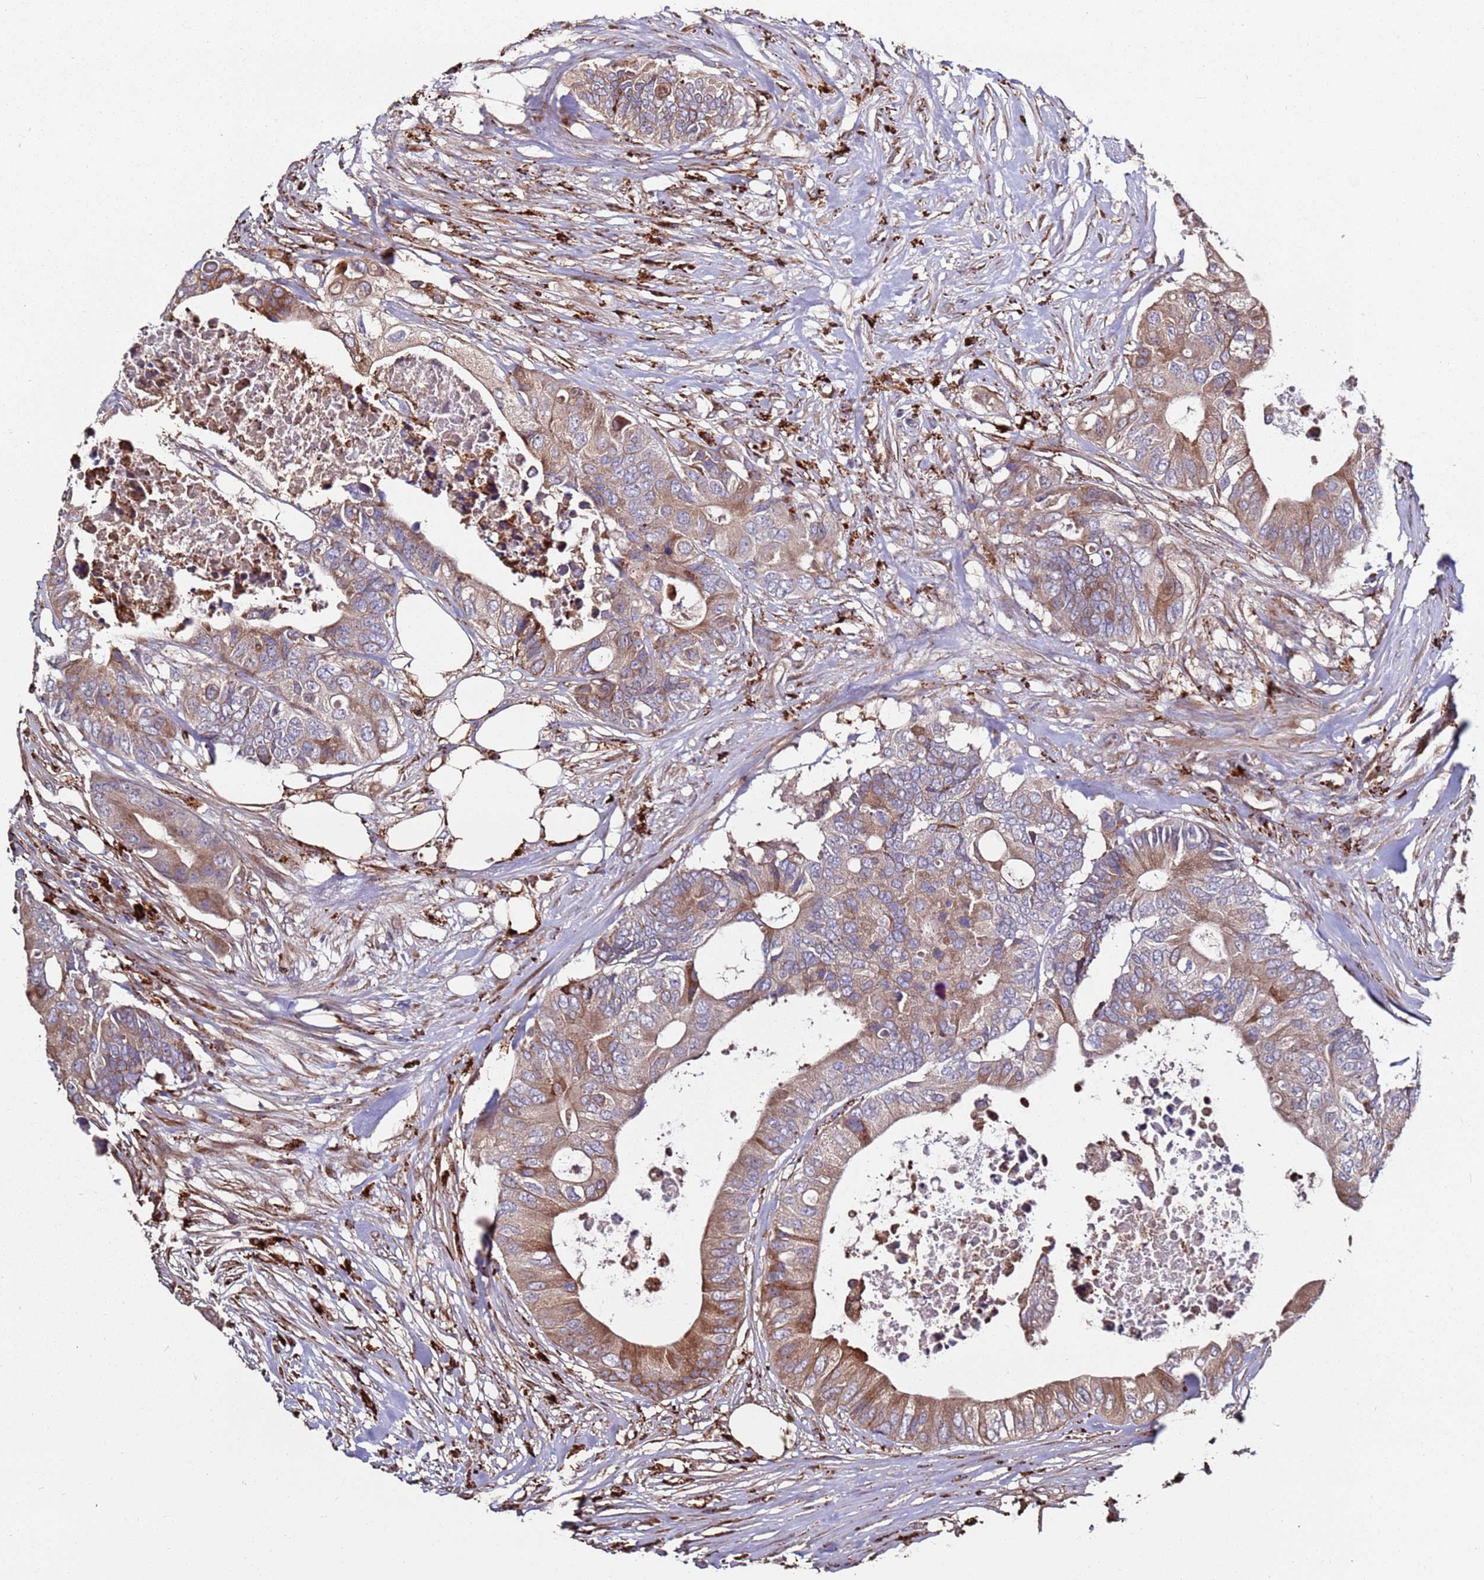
{"staining": {"intensity": "moderate", "quantity": ">75%", "location": "cytoplasmic/membranous"}, "tissue": "colorectal cancer", "cell_type": "Tumor cells", "image_type": "cancer", "snomed": [{"axis": "morphology", "description": "Adenocarcinoma, NOS"}, {"axis": "topography", "description": "Colon"}], "caption": "A high-resolution photomicrograph shows immunohistochemistry (IHC) staining of colorectal cancer, which exhibits moderate cytoplasmic/membranous expression in approximately >75% of tumor cells. The protein is stained brown, and the nuclei are stained in blue (DAB IHC with brightfield microscopy, high magnification).", "gene": "LACC1", "patient": {"sex": "male", "age": 71}}